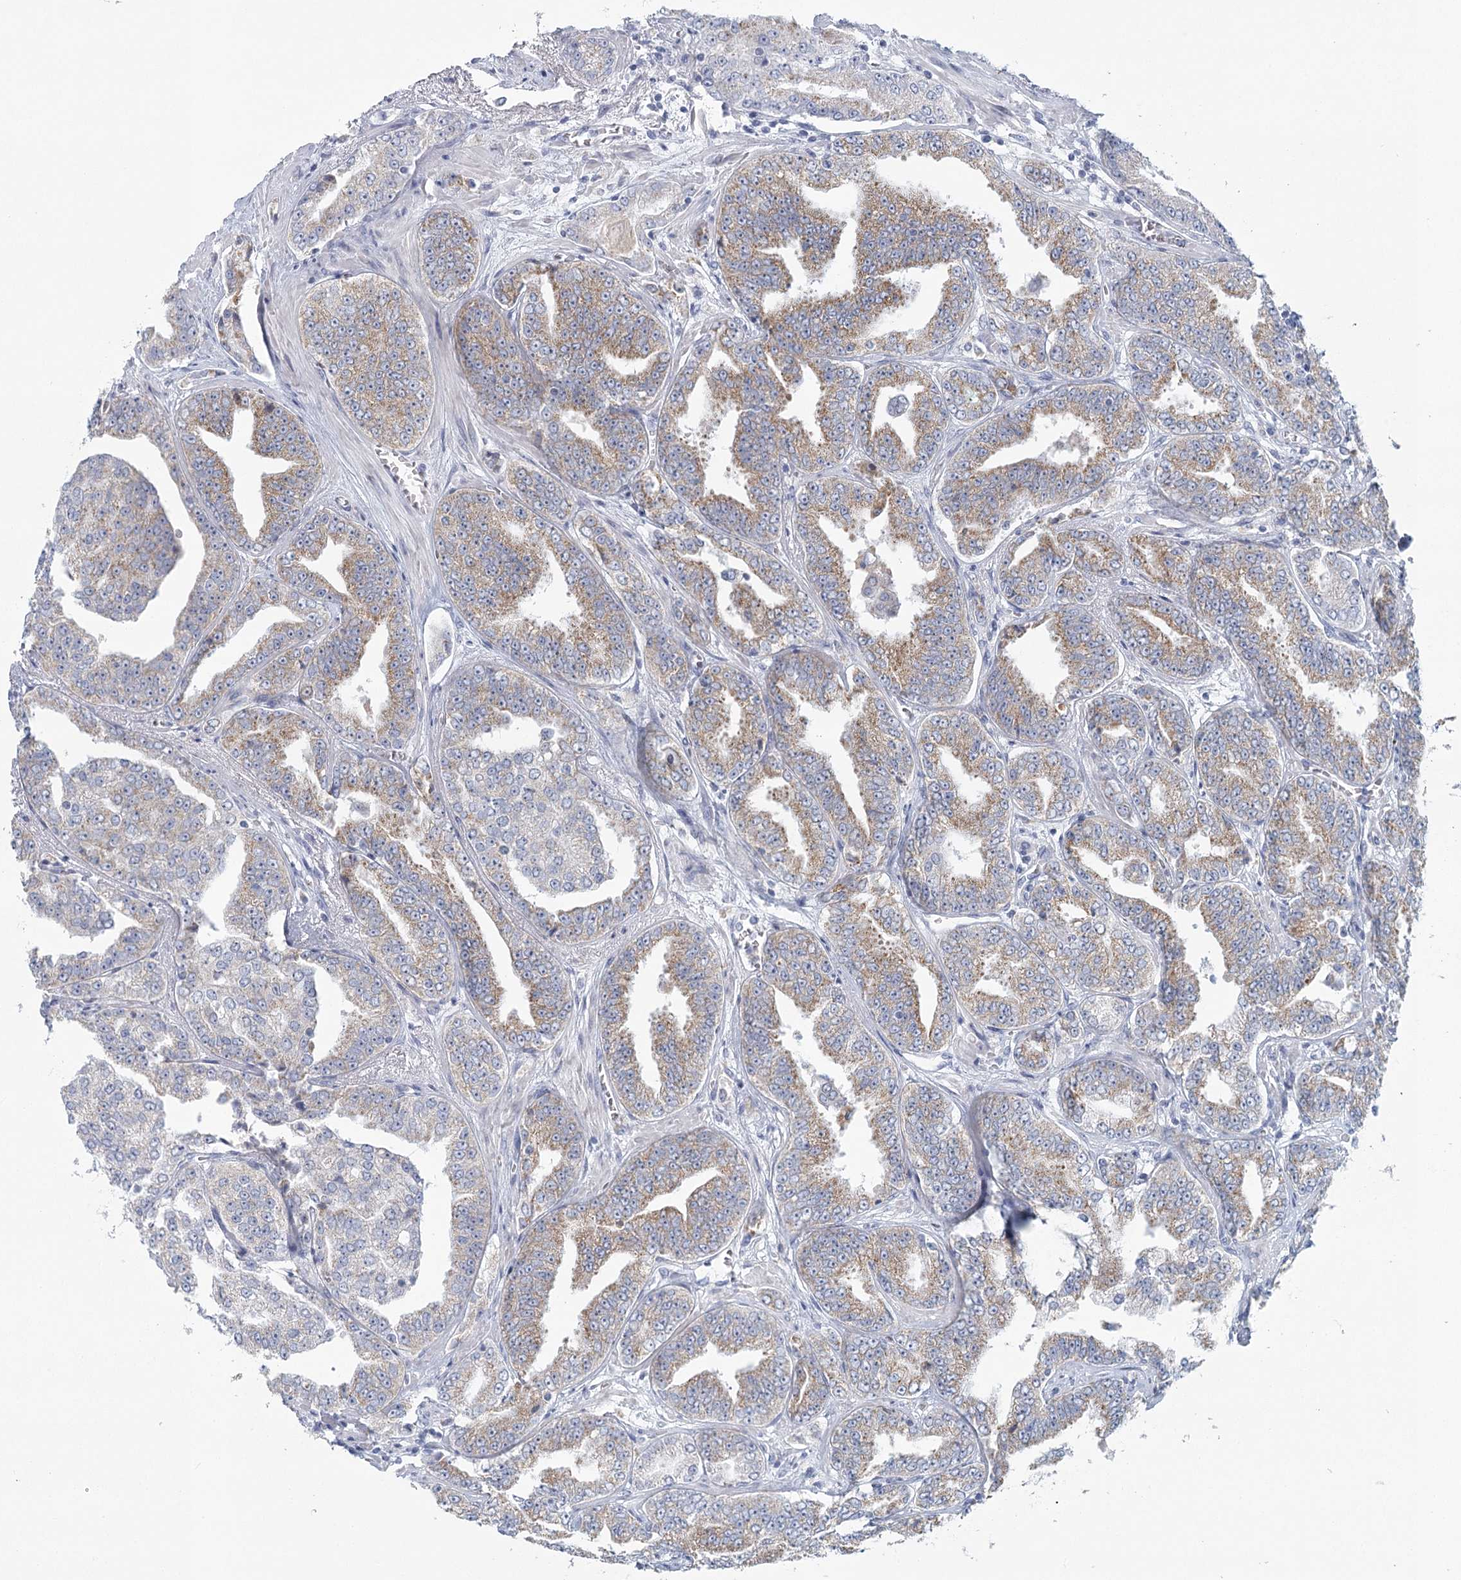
{"staining": {"intensity": "moderate", "quantity": "25%-75%", "location": "cytoplasmic/membranous"}, "tissue": "prostate cancer", "cell_type": "Tumor cells", "image_type": "cancer", "snomed": [{"axis": "morphology", "description": "Adenocarcinoma, High grade"}, {"axis": "topography", "description": "Prostate"}], "caption": "Protein staining demonstrates moderate cytoplasmic/membranous positivity in approximately 25%-75% of tumor cells in prostate cancer. Nuclei are stained in blue.", "gene": "BPHL", "patient": {"sex": "male", "age": 71}}